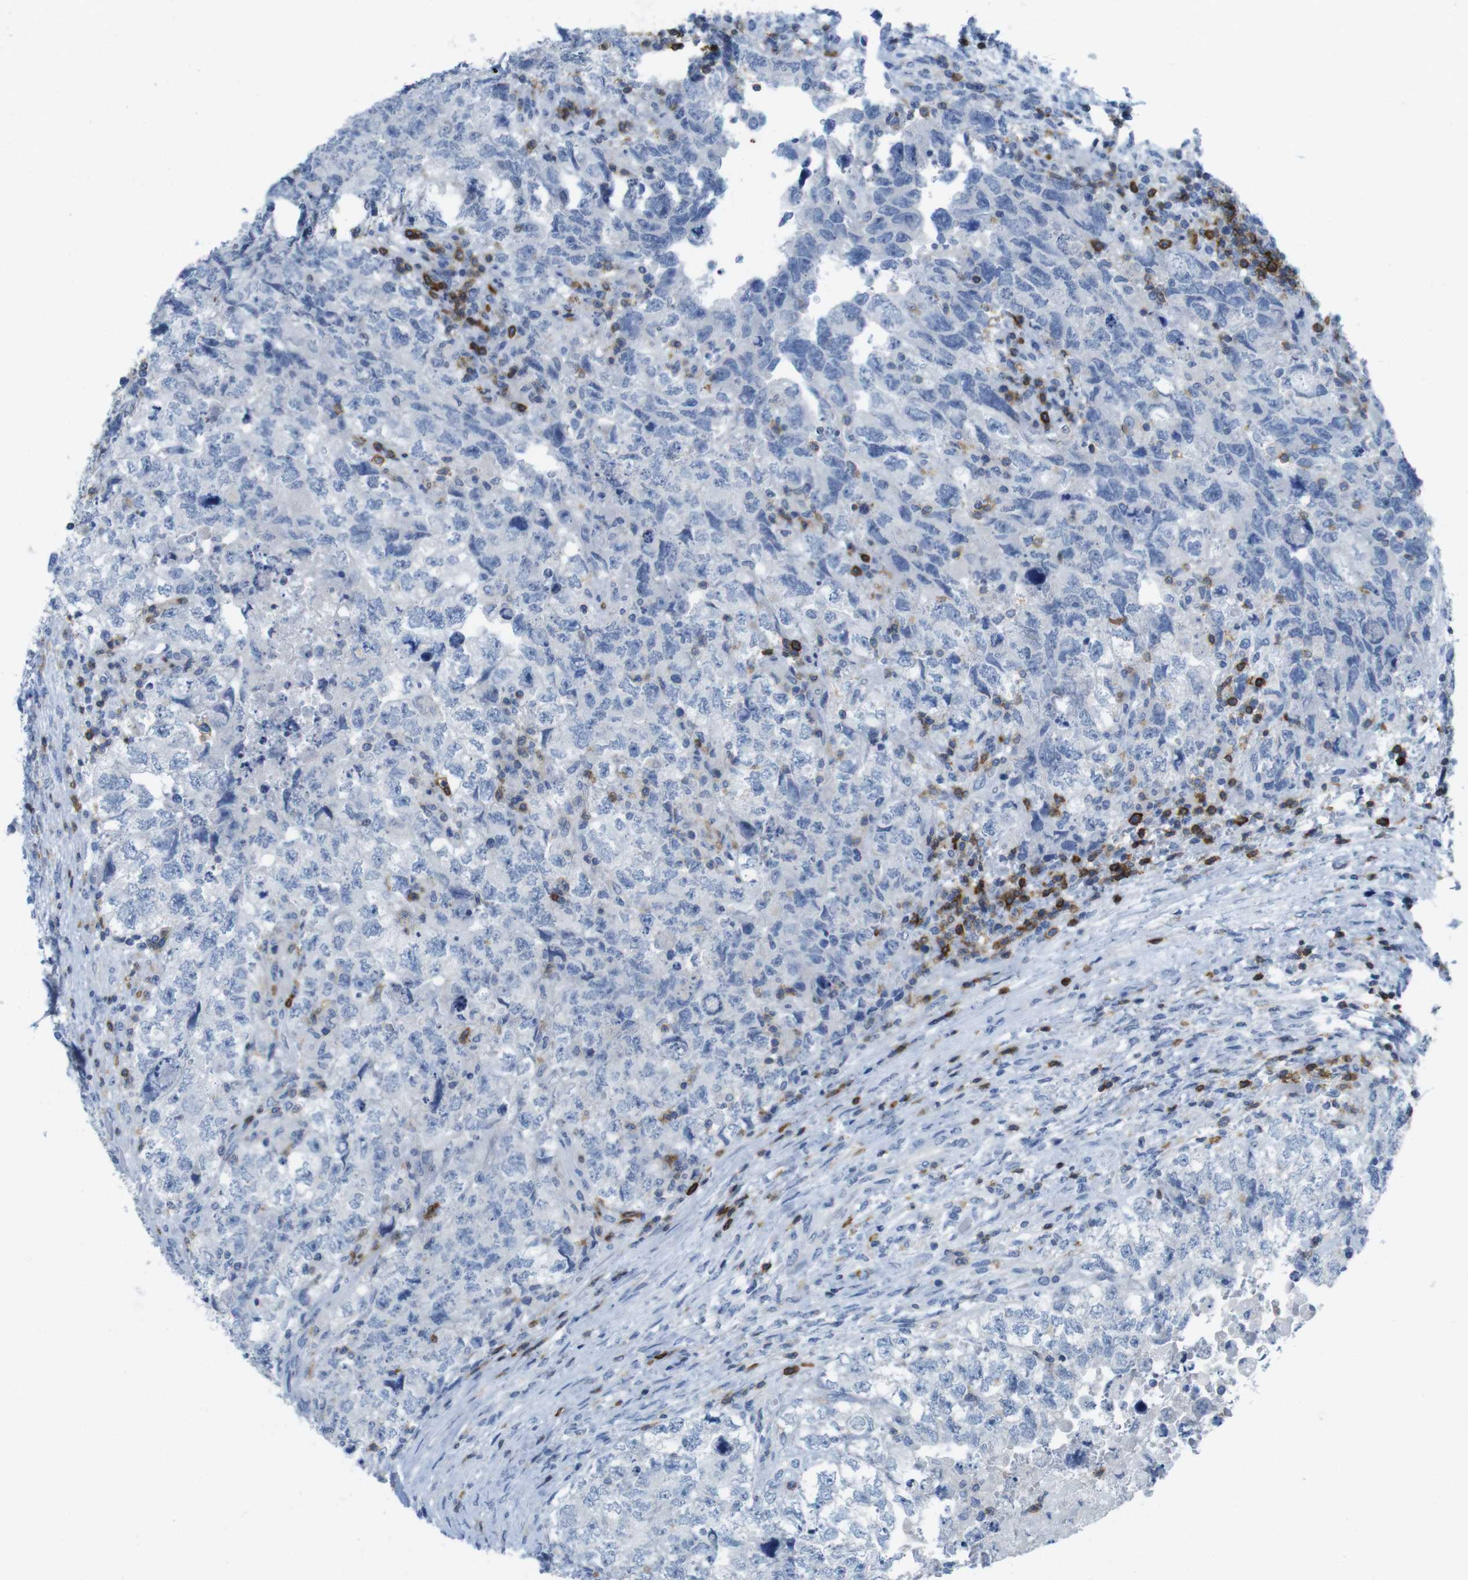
{"staining": {"intensity": "negative", "quantity": "none", "location": "none"}, "tissue": "testis cancer", "cell_type": "Tumor cells", "image_type": "cancer", "snomed": [{"axis": "morphology", "description": "Carcinoma, Embryonal, NOS"}, {"axis": "topography", "description": "Testis"}], "caption": "This is an immunohistochemistry histopathology image of embryonal carcinoma (testis). There is no positivity in tumor cells.", "gene": "CD5", "patient": {"sex": "male", "age": 36}}